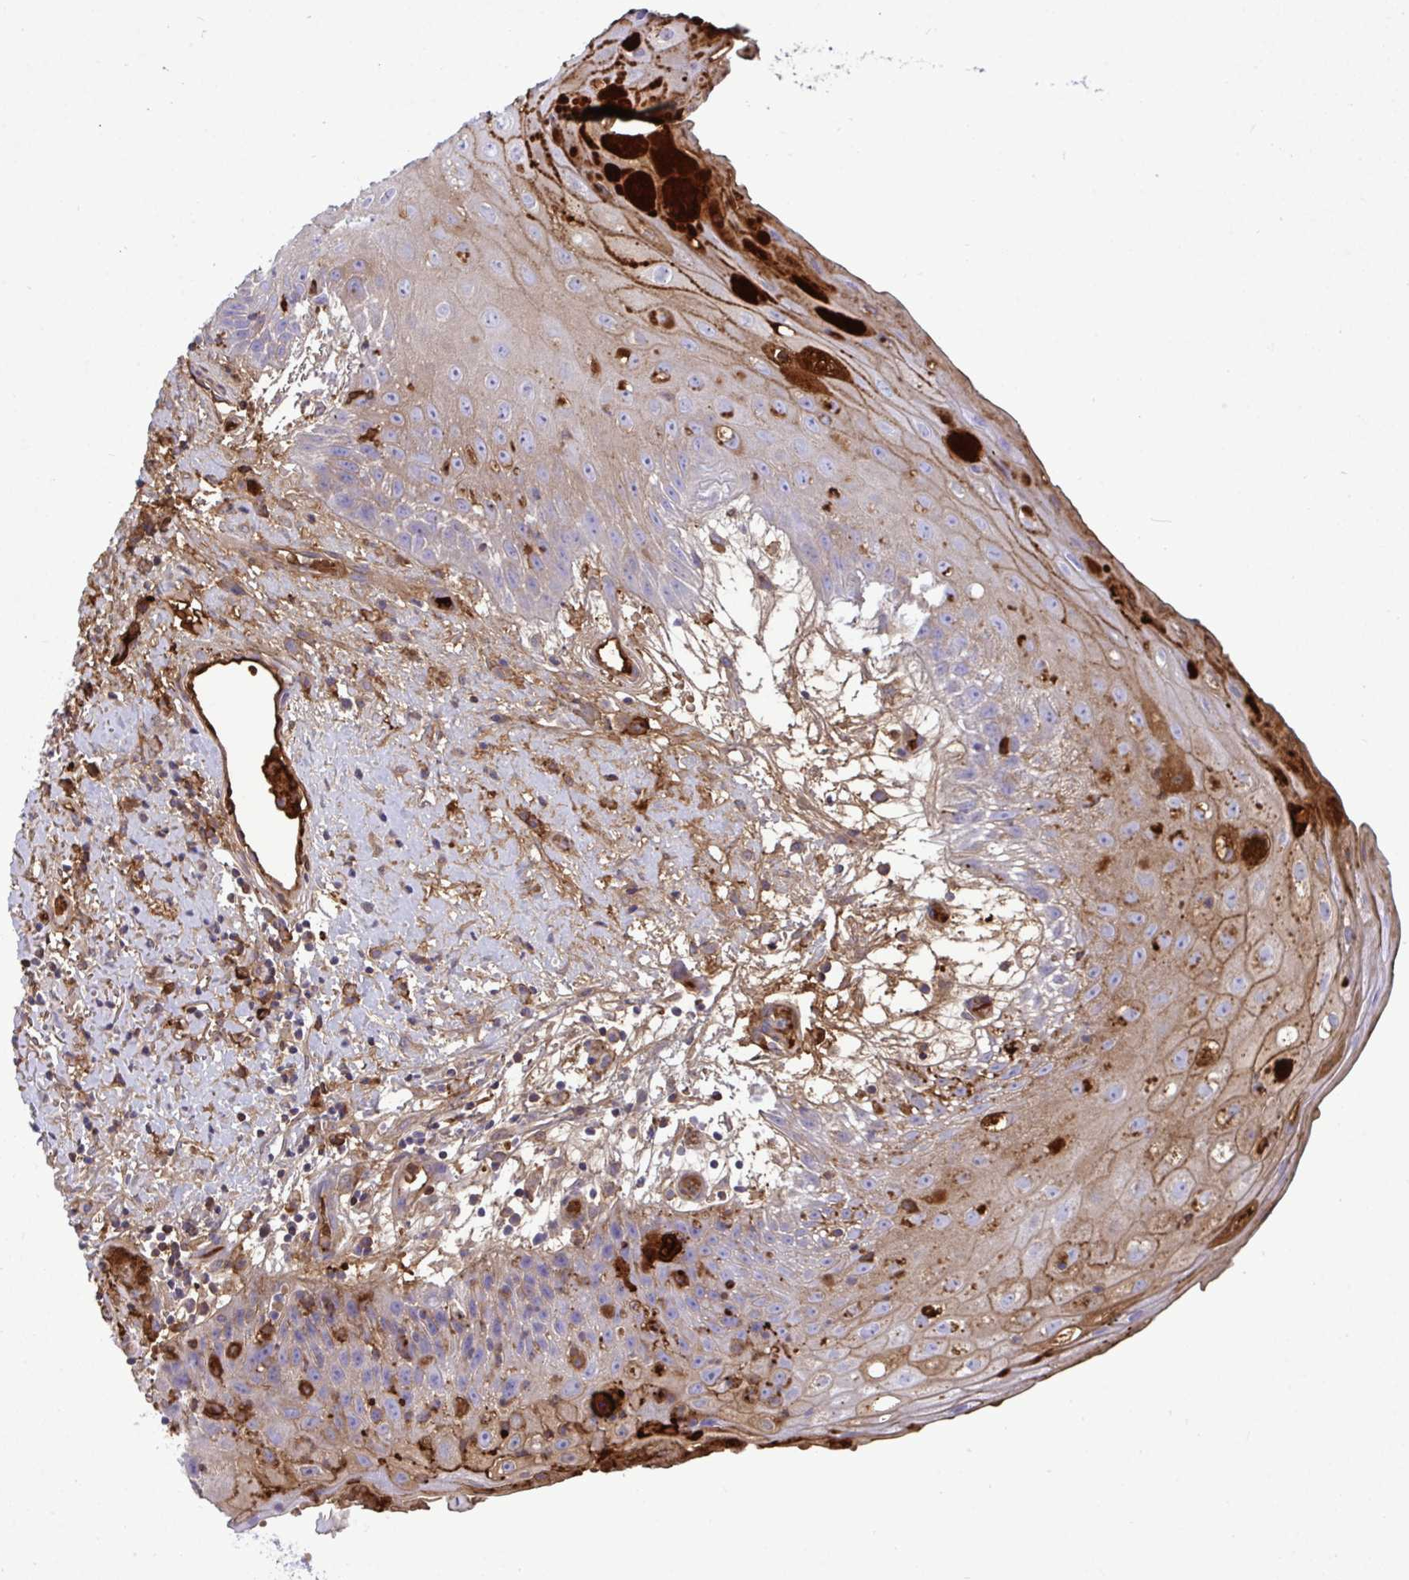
{"staining": {"intensity": "strong", "quantity": "<25%", "location": "cytoplasmic/membranous"}, "tissue": "oral mucosa", "cell_type": "Squamous epithelial cells", "image_type": "normal", "snomed": [{"axis": "morphology", "description": "Normal tissue, NOS"}, {"axis": "morphology", "description": "Squamous cell carcinoma, NOS"}, {"axis": "topography", "description": "Oral tissue"}, {"axis": "topography", "description": "Peripheral nerve tissue"}, {"axis": "topography", "description": "Head-Neck"}], "caption": "Brown immunohistochemical staining in normal human oral mucosa shows strong cytoplasmic/membranous positivity in approximately <25% of squamous epithelial cells.", "gene": "F2", "patient": {"sex": "female", "age": 59}}